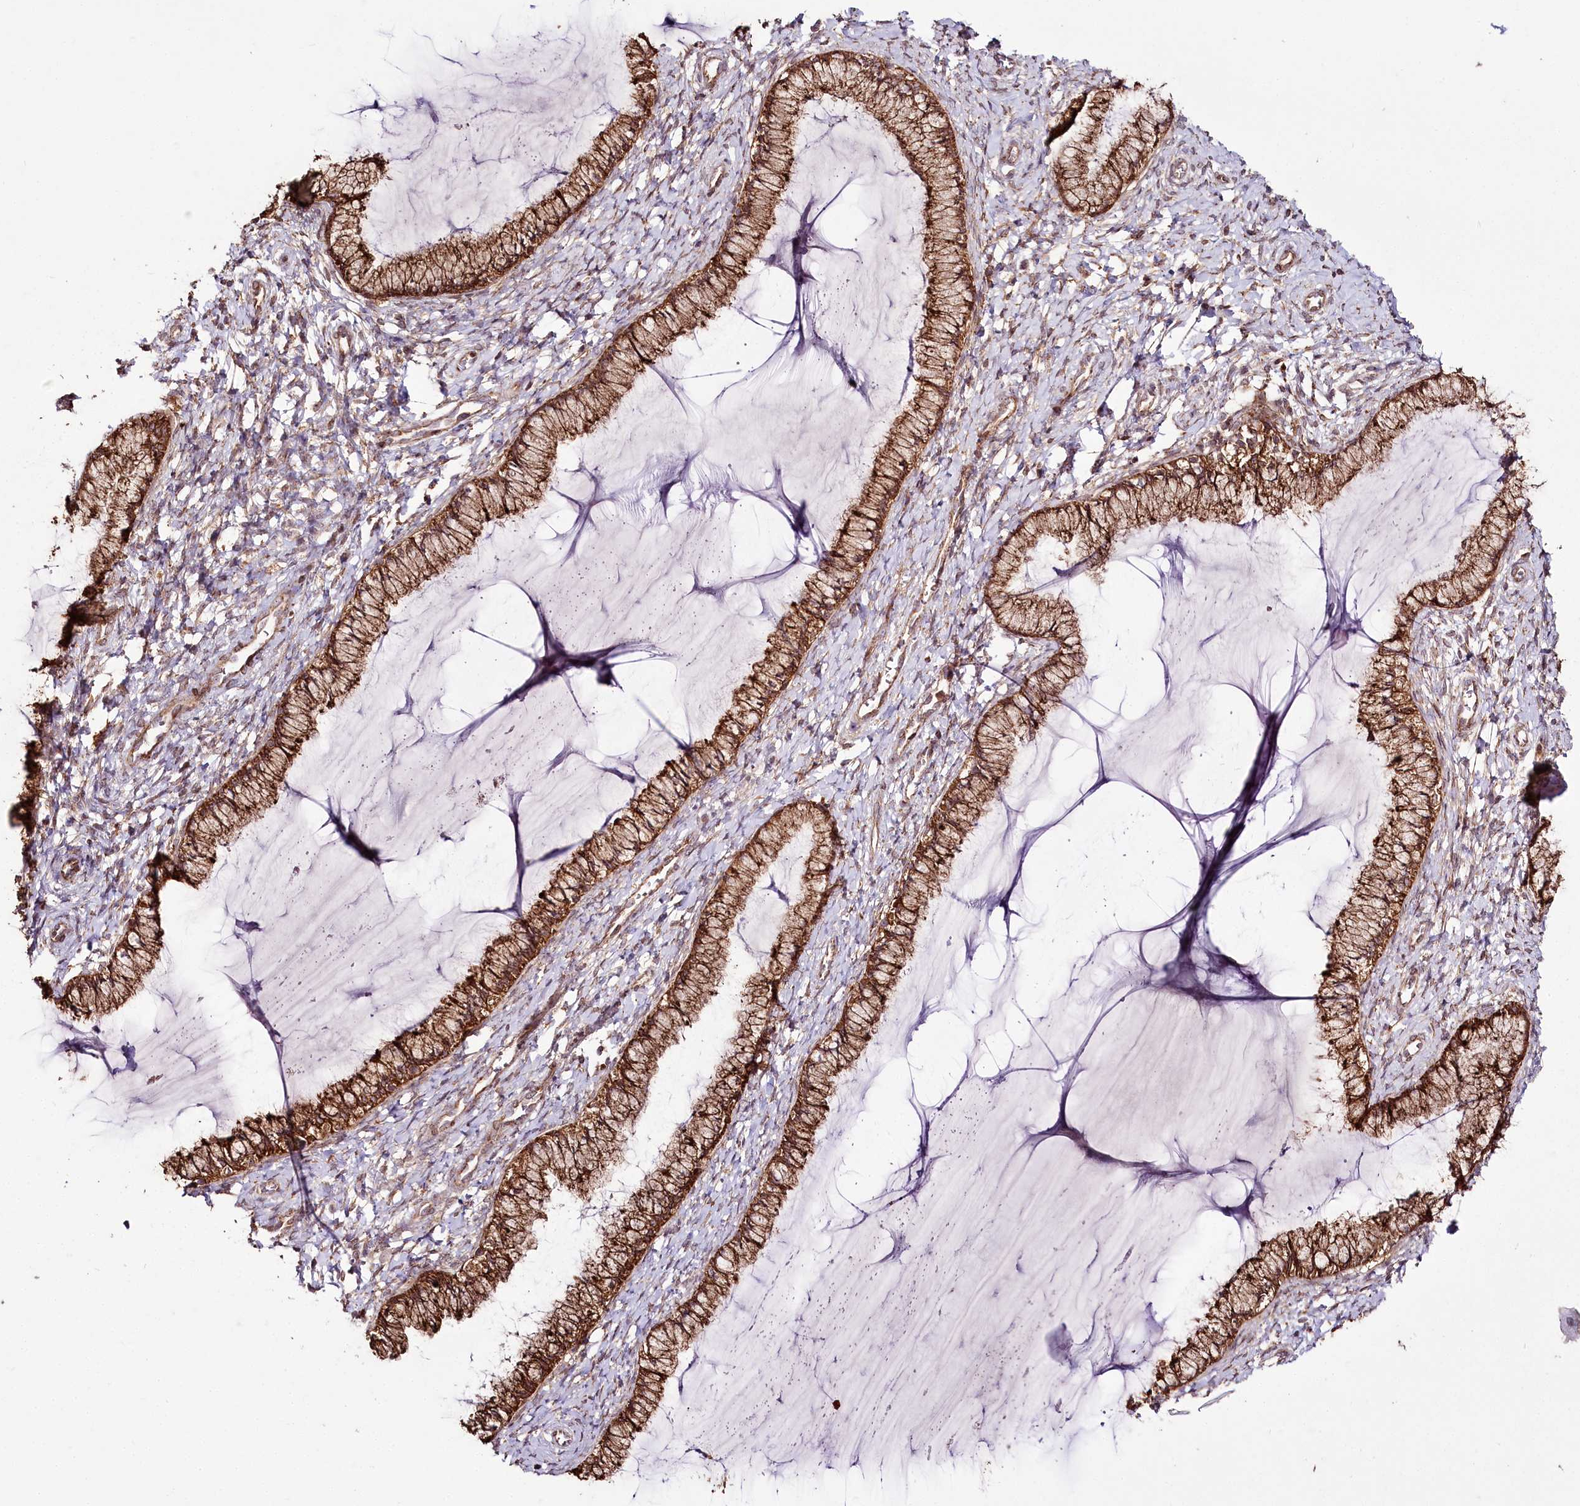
{"staining": {"intensity": "strong", "quantity": ">75%", "location": "cytoplasmic/membranous"}, "tissue": "cervix", "cell_type": "Glandular cells", "image_type": "normal", "snomed": [{"axis": "morphology", "description": "Normal tissue, NOS"}, {"axis": "morphology", "description": "Adenocarcinoma, NOS"}, {"axis": "topography", "description": "Cervix"}], "caption": "Immunohistochemical staining of unremarkable human cervix reveals strong cytoplasmic/membranous protein staining in about >75% of glandular cells.", "gene": "RAB7A", "patient": {"sex": "female", "age": 29}}